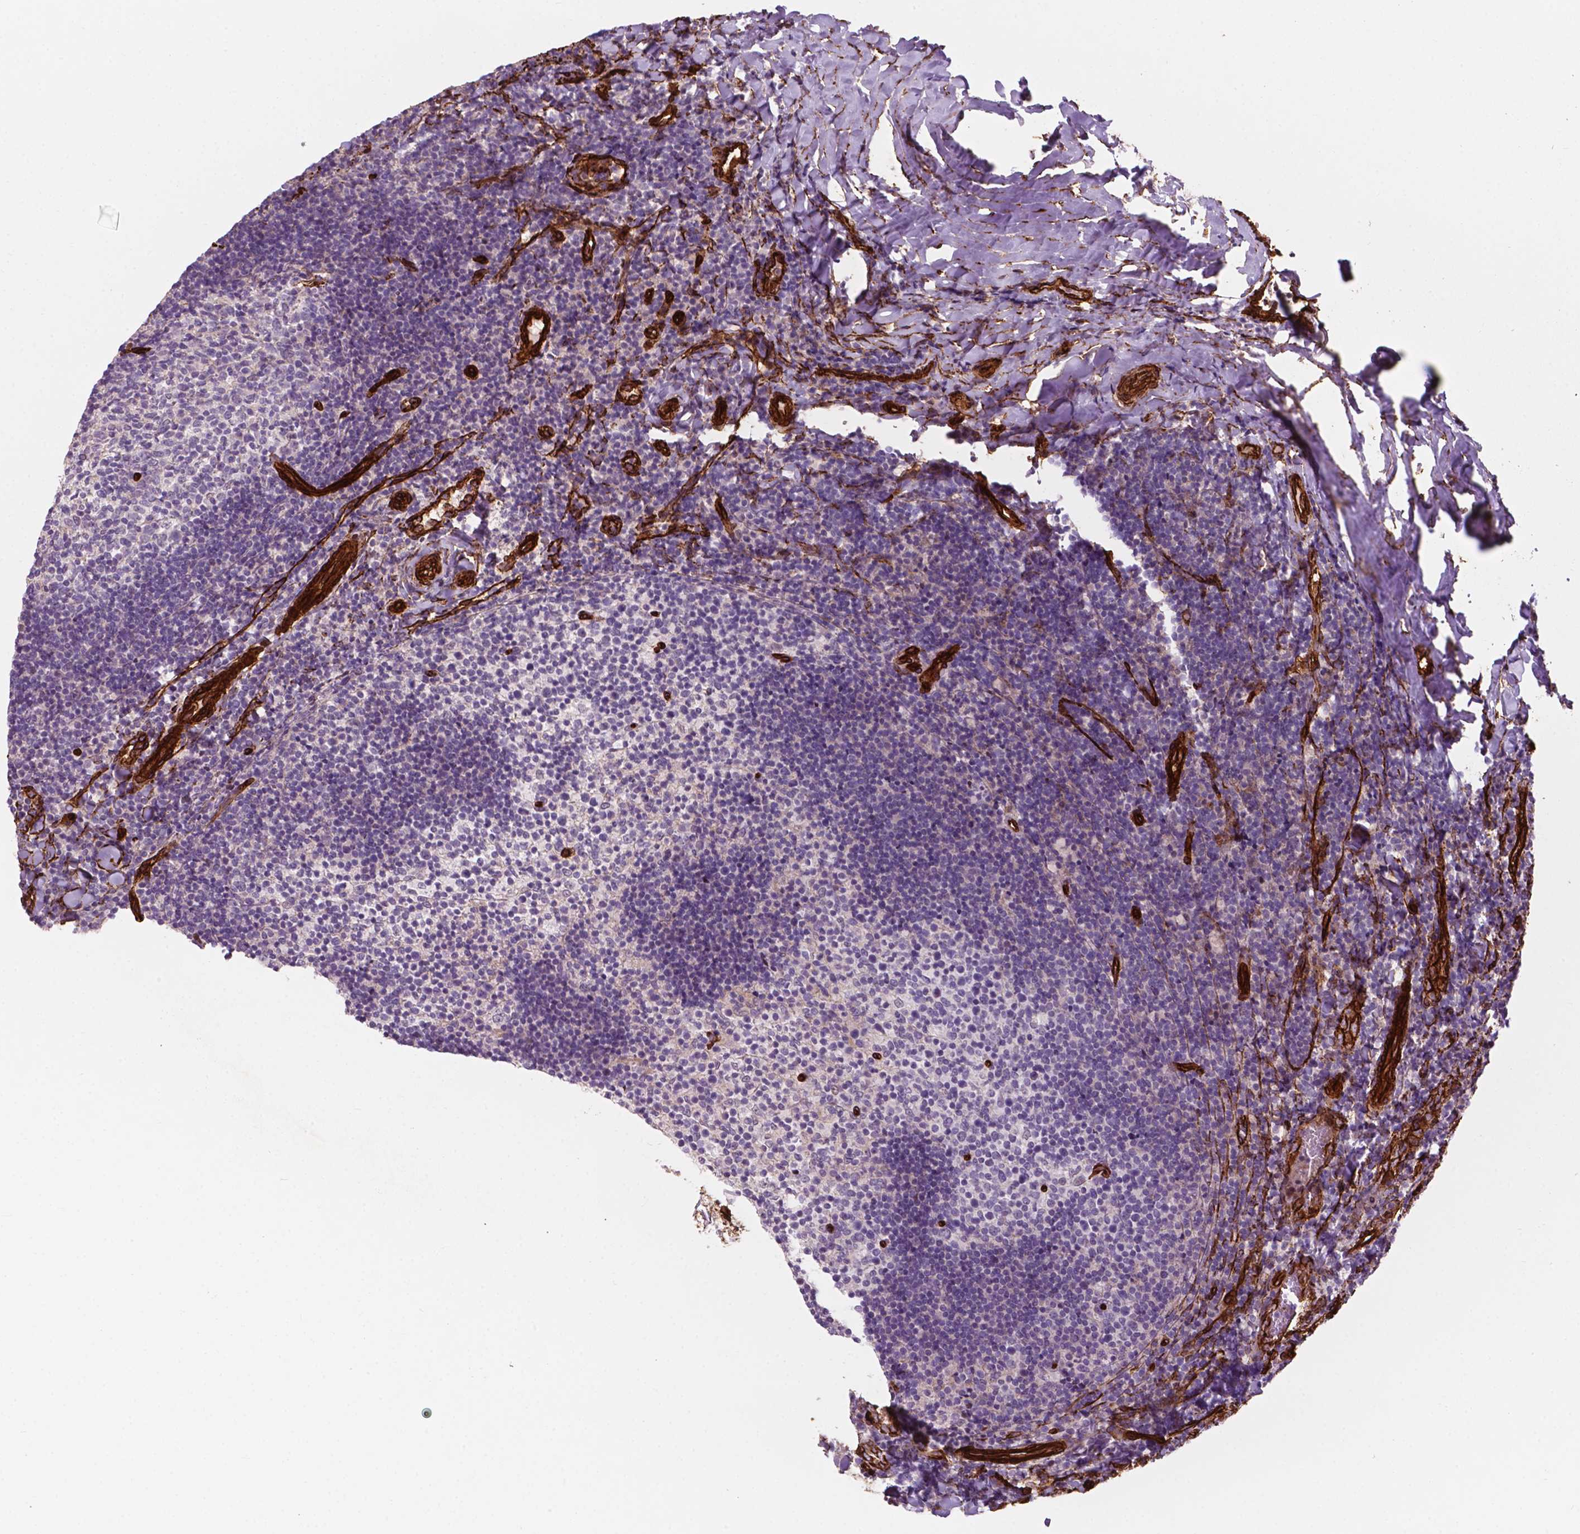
{"staining": {"intensity": "negative", "quantity": "none", "location": "none"}, "tissue": "tonsil", "cell_type": "Germinal center cells", "image_type": "normal", "snomed": [{"axis": "morphology", "description": "Normal tissue, NOS"}, {"axis": "topography", "description": "Tonsil"}], "caption": "There is no significant expression in germinal center cells of tonsil. (Brightfield microscopy of DAB (3,3'-diaminobenzidine) immunohistochemistry (IHC) at high magnification).", "gene": "EGFL8", "patient": {"sex": "female", "age": 10}}